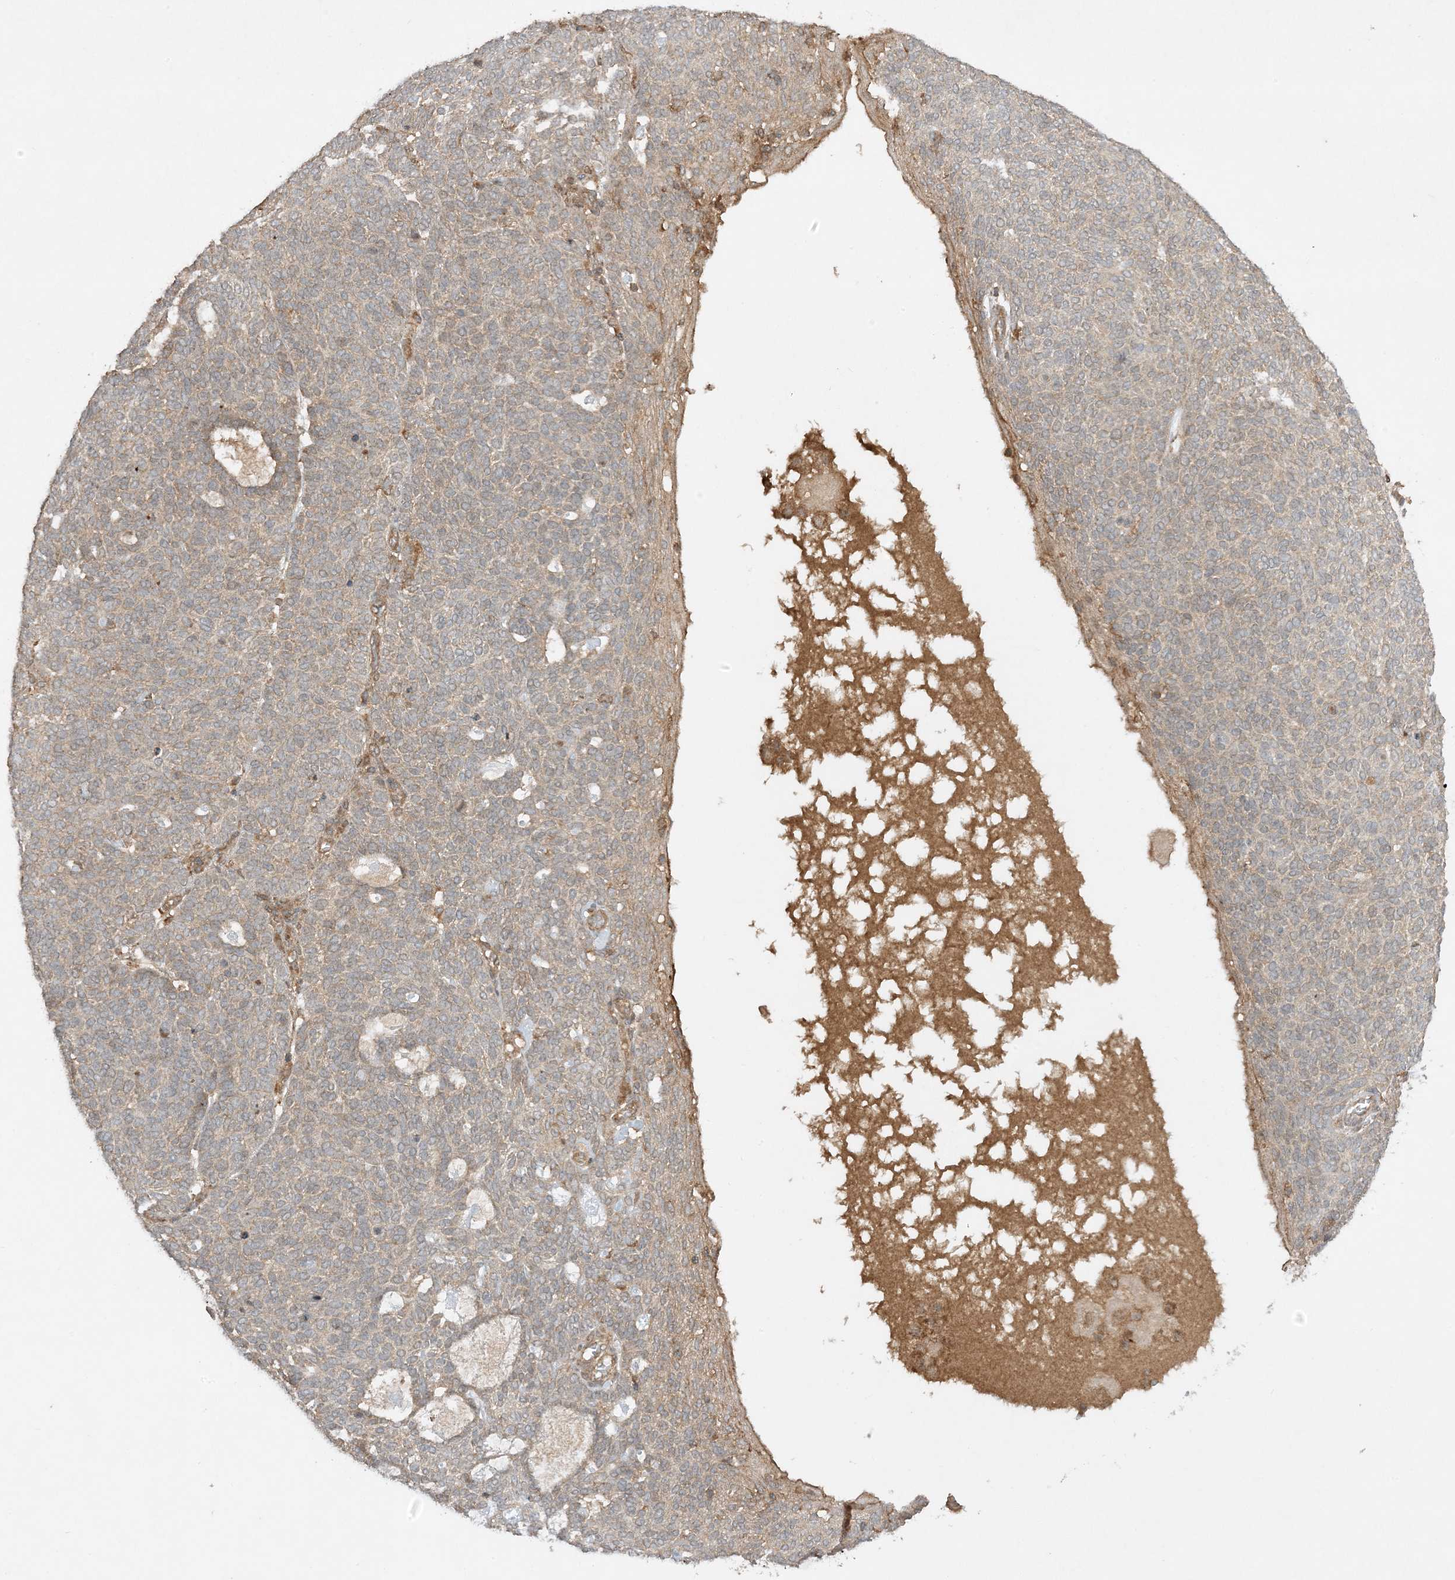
{"staining": {"intensity": "weak", "quantity": "25%-75%", "location": "cytoplasmic/membranous"}, "tissue": "skin cancer", "cell_type": "Tumor cells", "image_type": "cancer", "snomed": [{"axis": "morphology", "description": "Squamous cell carcinoma, NOS"}, {"axis": "topography", "description": "Skin"}], "caption": "Human skin cancer stained for a protein (brown) shows weak cytoplasmic/membranous positive staining in about 25%-75% of tumor cells.", "gene": "XRN1", "patient": {"sex": "female", "age": 90}}